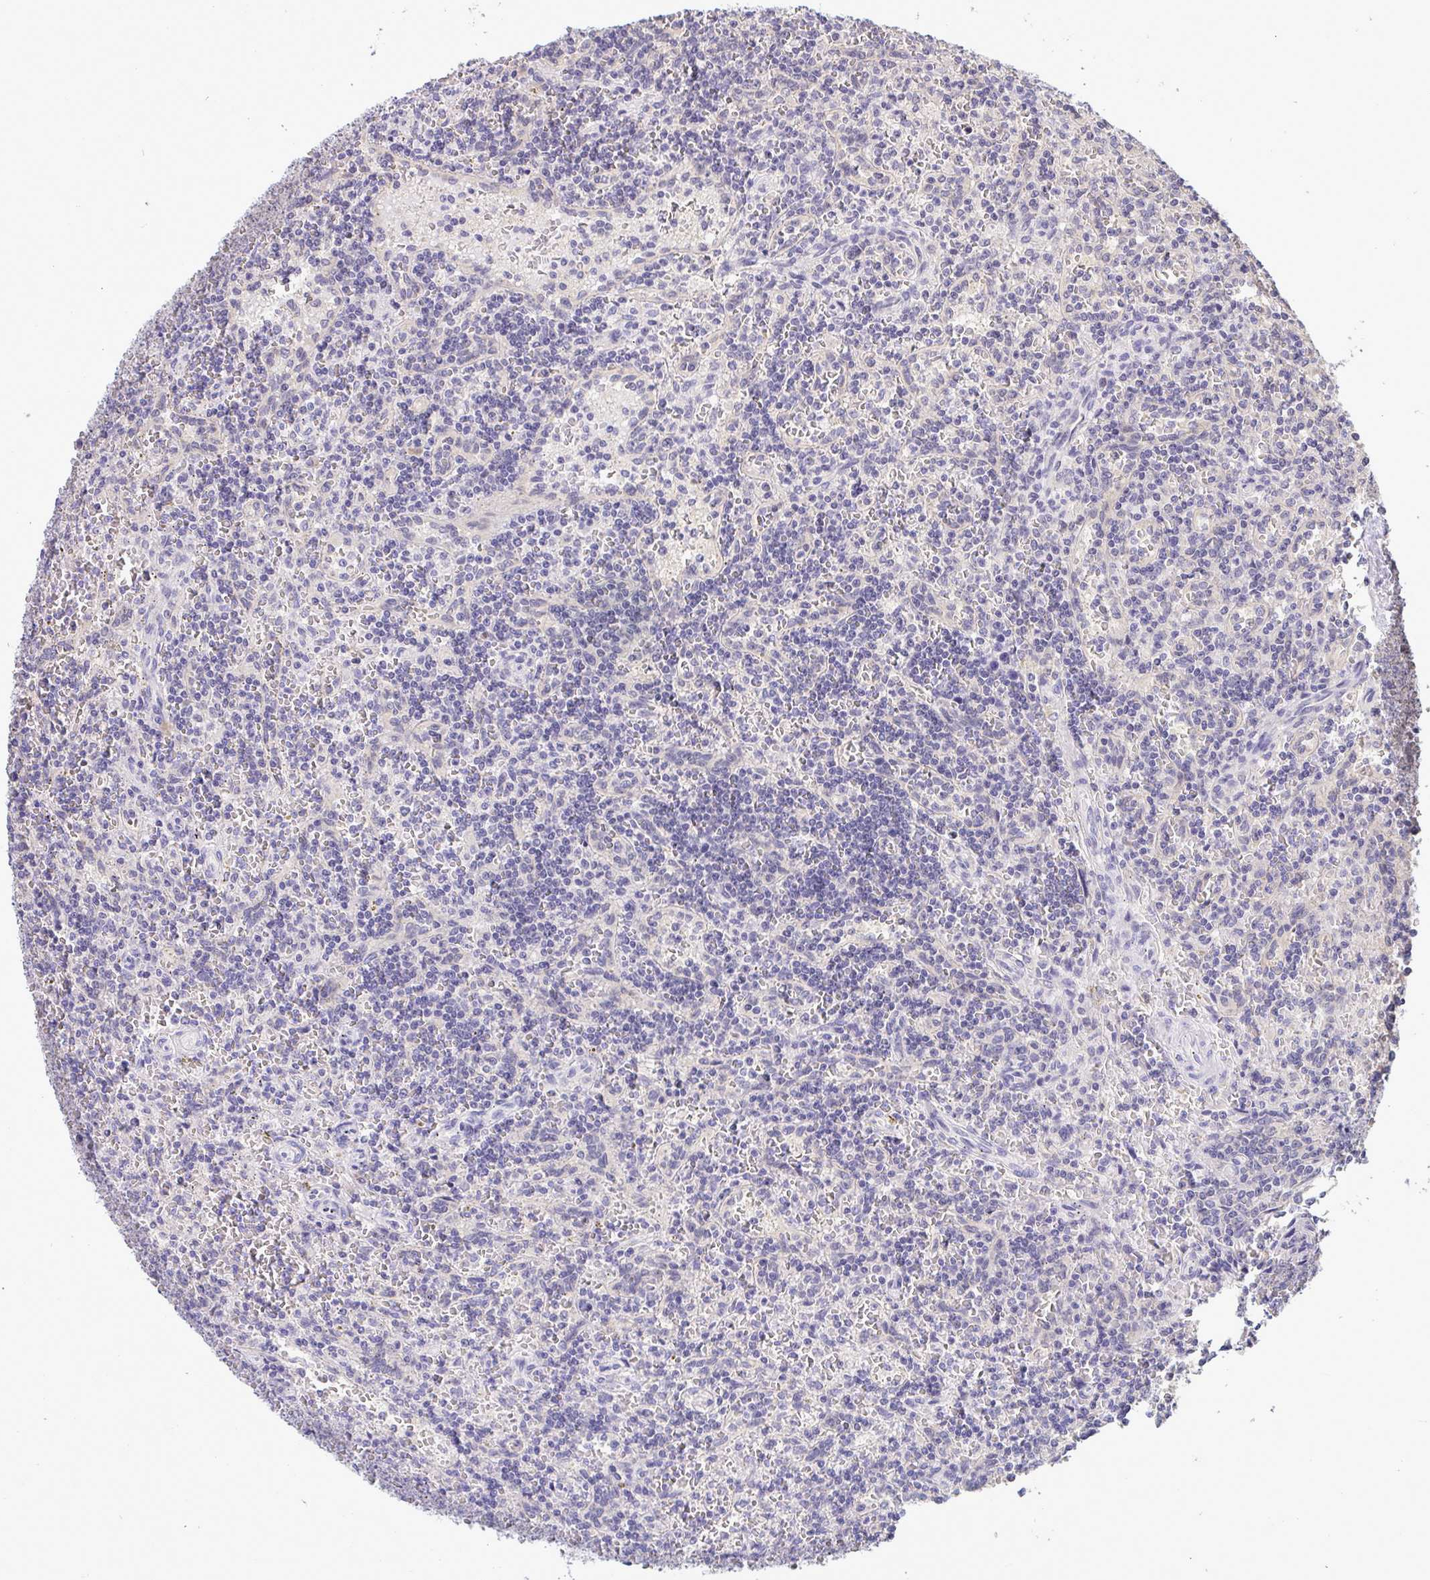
{"staining": {"intensity": "negative", "quantity": "none", "location": "none"}, "tissue": "lymphoma", "cell_type": "Tumor cells", "image_type": "cancer", "snomed": [{"axis": "morphology", "description": "Malignant lymphoma, non-Hodgkin's type, Low grade"}, {"axis": "topography", "description": "Spleen"}], "caption": "DAB (3,3'-diaminobenzidine) immunohistochemical staining of human low-grade malignant lymphoma, non-Hodgkin's type exhibits no significant expression in tumor cells.", "gene": "TMEM41A", "patient": {"sex": "male", "age": 73}}